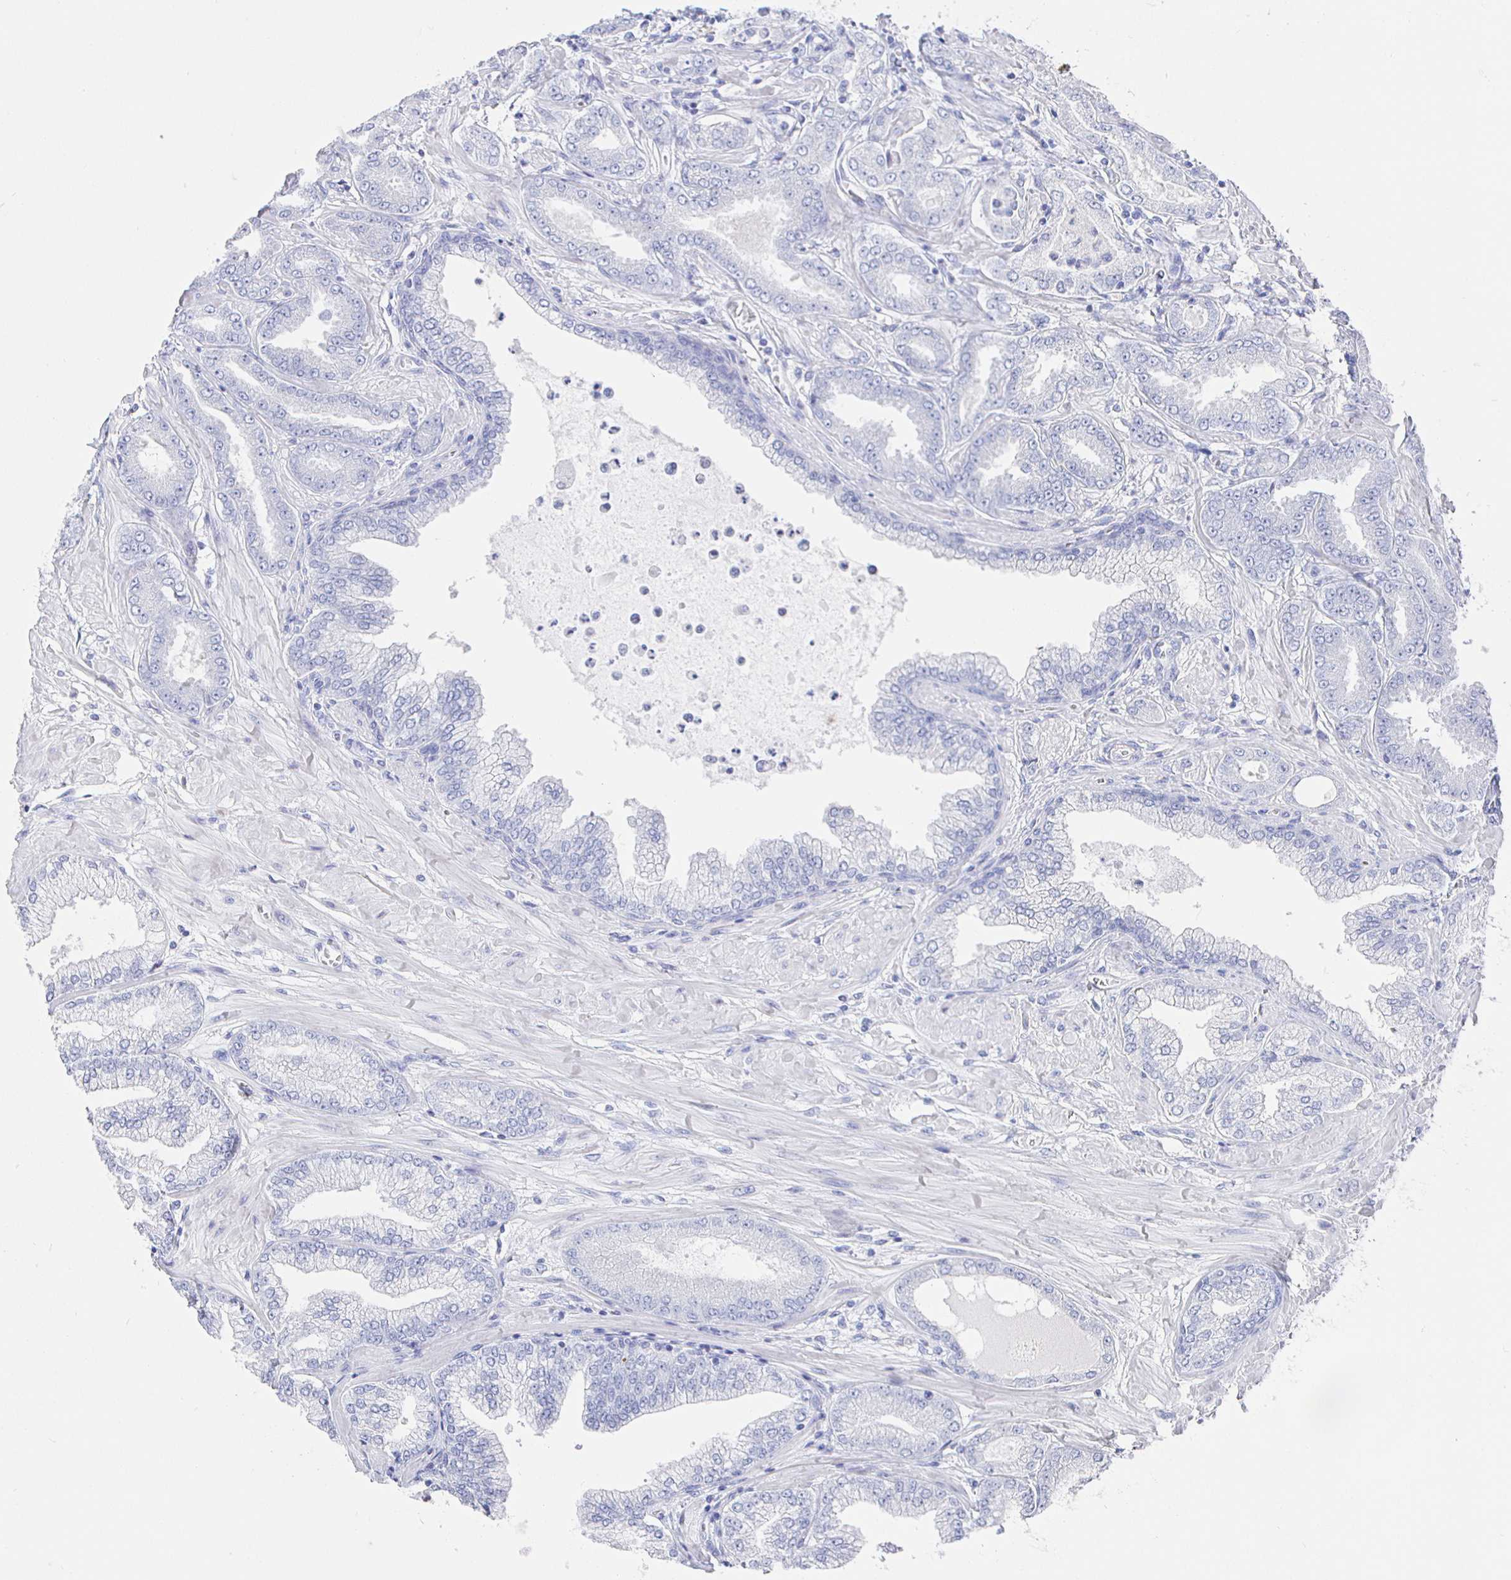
{"staining": {"intensity": "negative", "quantity": "none", "location": "none"}, "tissue": "prostate cancer", "cell_type": "Tumor cells", "image_type": "cancer", "snomed": [{"axis": "morphology", "description": "Adenocarcinoma, Low grade"}, {"axis": "topography", "description": "Prostate"}], "caption": "Tumor cells are negative for protein expression in human prostate adenocarcinoma (low-grade).", "gene": "CLCA1", "patient": {"sex": "male", "age": 55}}